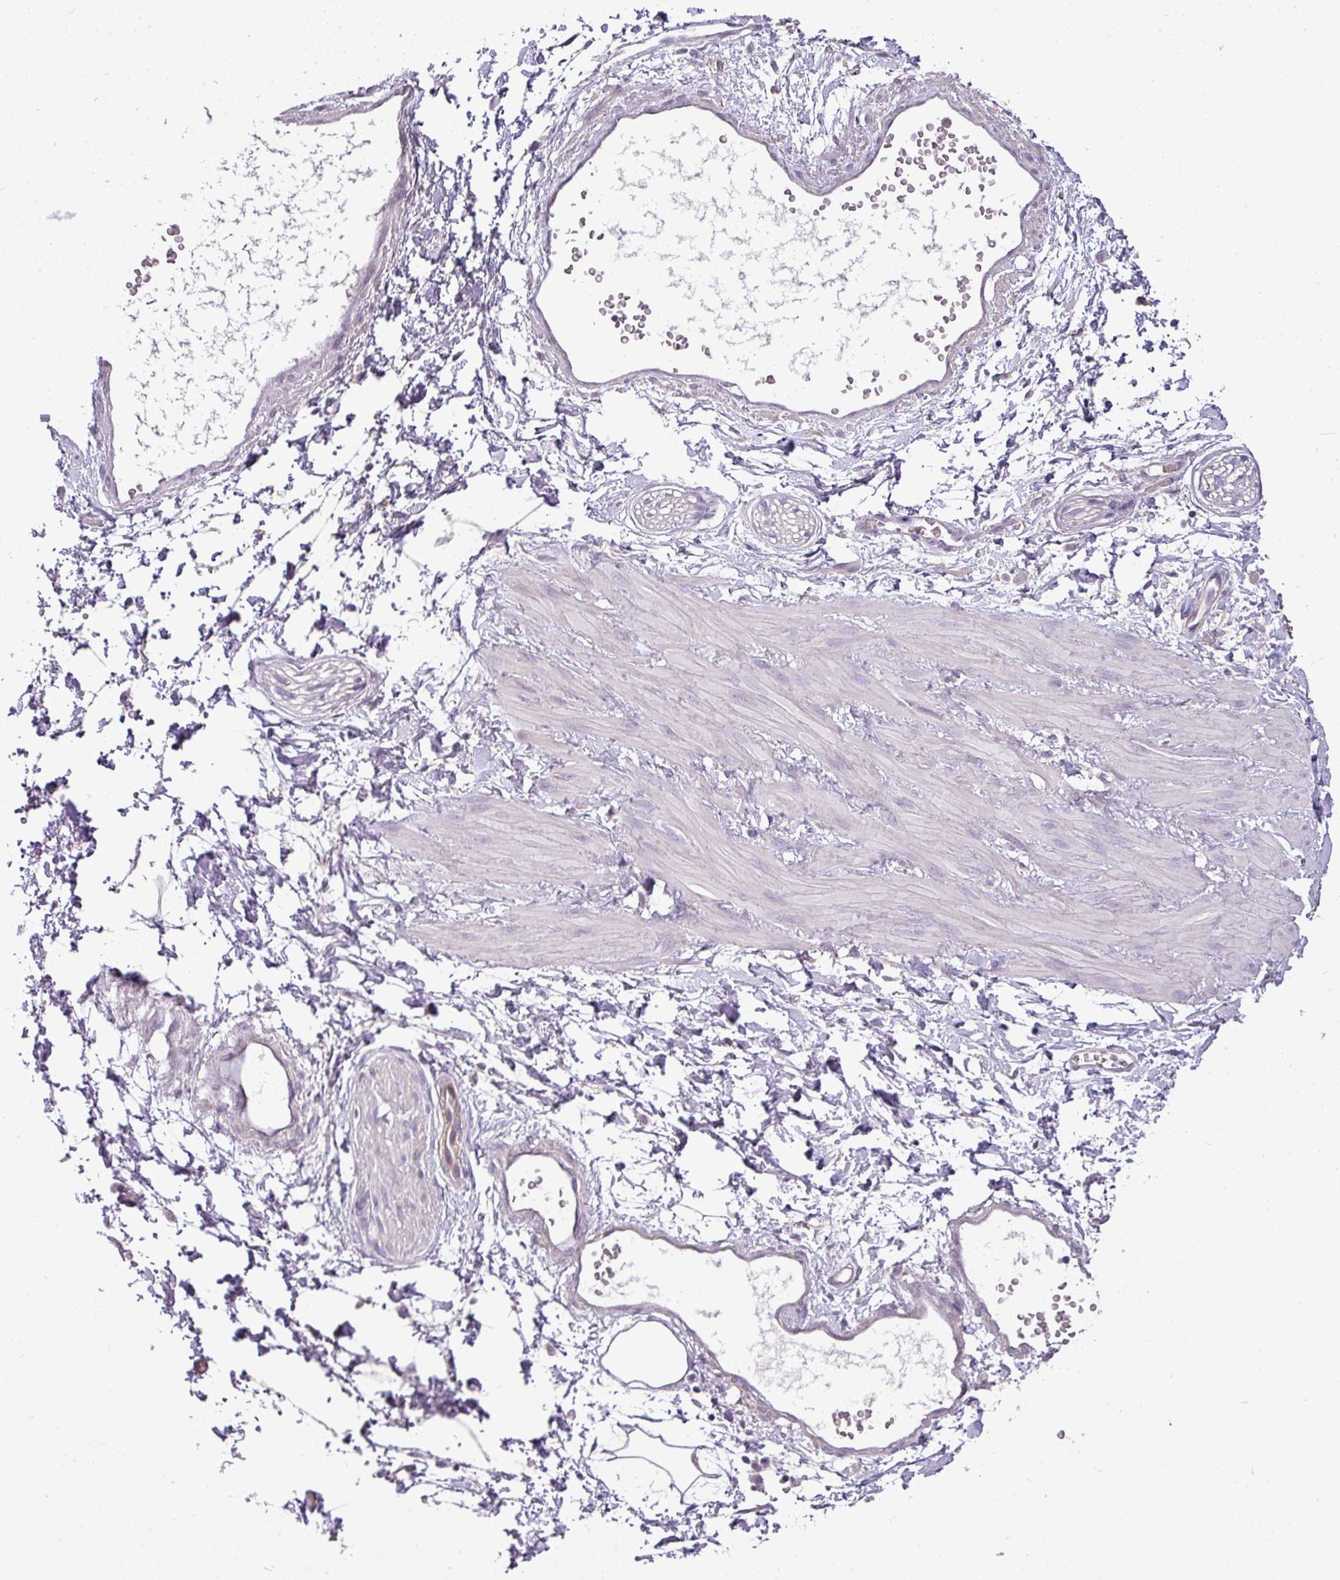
{"staining": {"intensity": "negative", "quantity": "none", "location": "none"}, "tissue": "adipose tissue", "cell_type": "Adipocytes", "image_type": "normal", "snomed": [{"axis": "morphology", "description": "Normal tissue, NOS"}, {"axis": "topography", "description": "Prostate"}, {"axis": "topography", "description": "Peripheral nerve tissue"}], "caption": "Photomicrograph shows no protein expression in adipocytes of unremarkable adipose tissue. (Brightfield microscopy of DAB IHC at high magnification).", "gene": "LY9", "patient": {"sex": "male", "age": 55}}